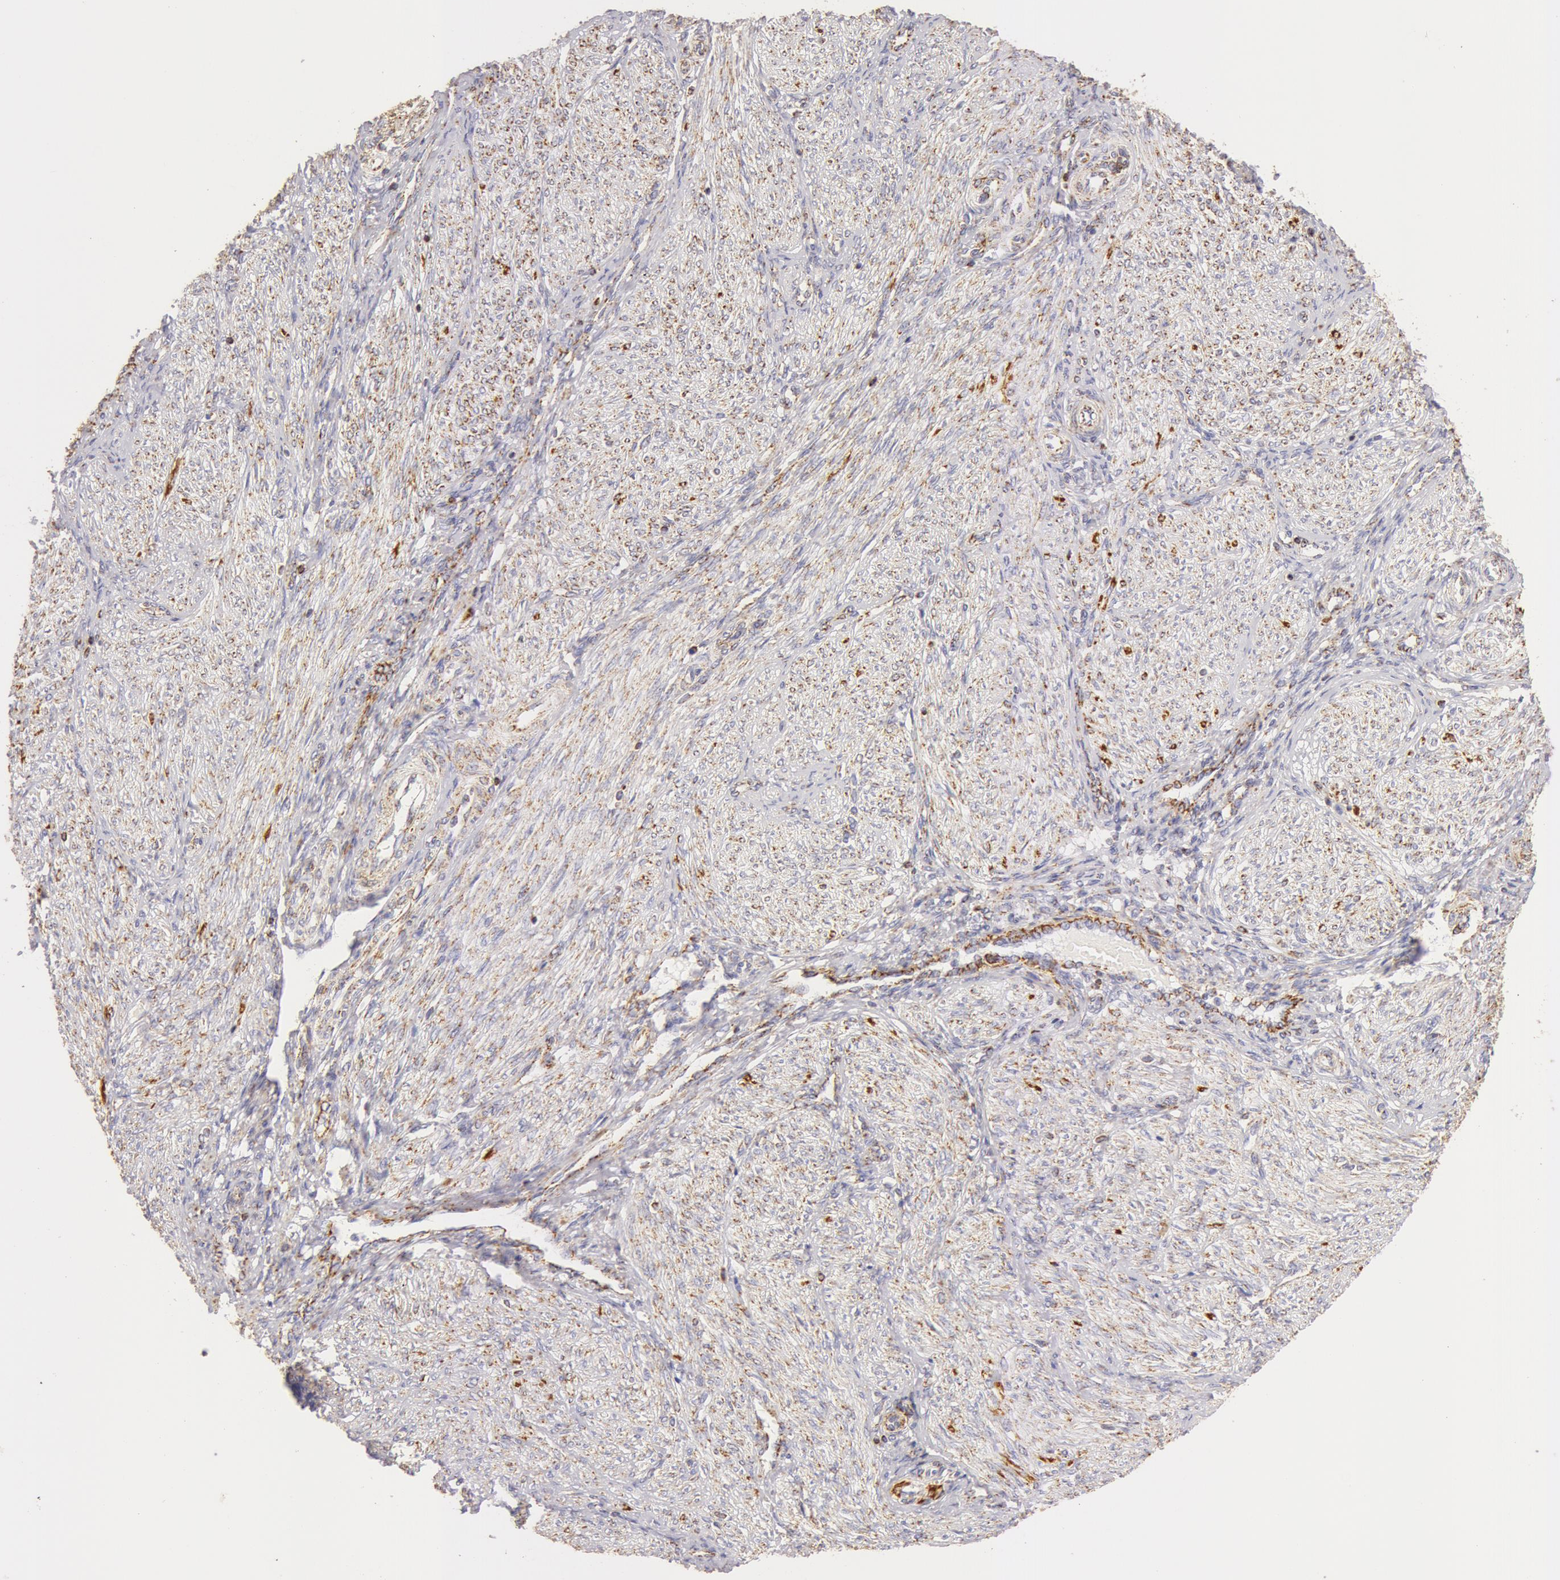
{"staining": {"intensity": "weak", "quantity": "<25%", "location": "cytoplasmic/membranous"}, "tissue": "endometrium", "cell_type": "Cells in endometrial stroma", "image_type": "normal", "snomed": [{"axis": "morphology", "description": "Normal tissue, NOS"}, {"axis": "topography", "description": "Endometrium"}], "caption": "Immunohistochemical staining of unremarkable endometrium displays no significant expression in cells in endometrial stroma. (Brightfield microscopy of DAB immunohistochemistry at high magnification).", "gene": "ATP5F1B", "patient": {"sex": "female", "age": 36}}